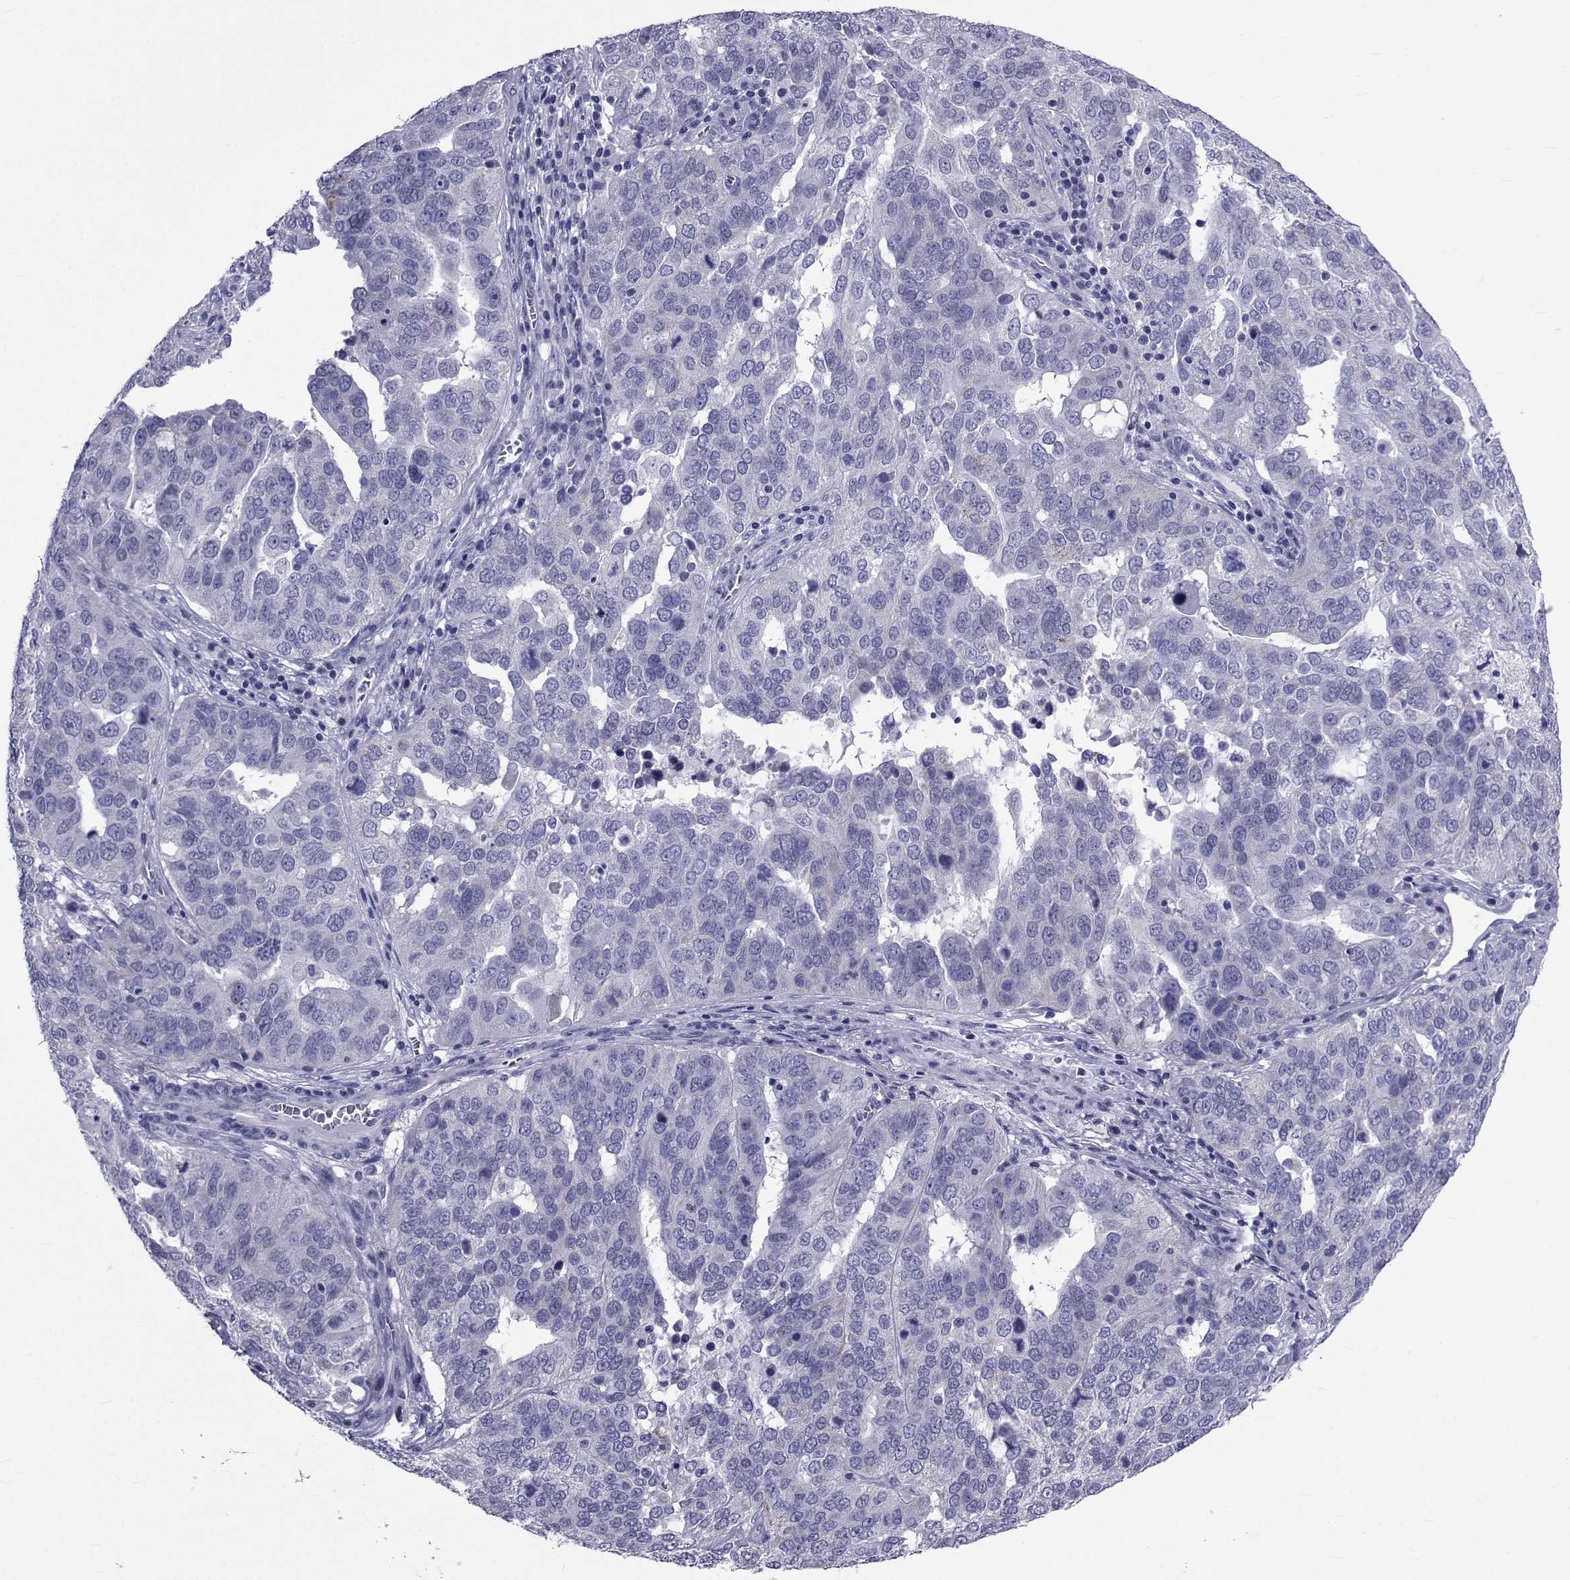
{"staining": {"intensity": "negative", "quantity": "none", "location": "none"}, "tissue": "ovarian cancer", "cell_type": "Tumor cells", "image_type": "cancer", "snomed": [{"axis": "morphology", "description": "Carcinoma, endometroid"}, {"axis": "topography", "description": "Soft tissue"}, {"axis": "topography", "description": "Ovary"}], "caption": "Tumor cells show no significant protein positivity in ovarian cancer. (Immunohistochemistry (ihc), brightfield microscopy, high magnification).", "gene": "GKAP1", "patient": {"sex": "female", "age": 52}}